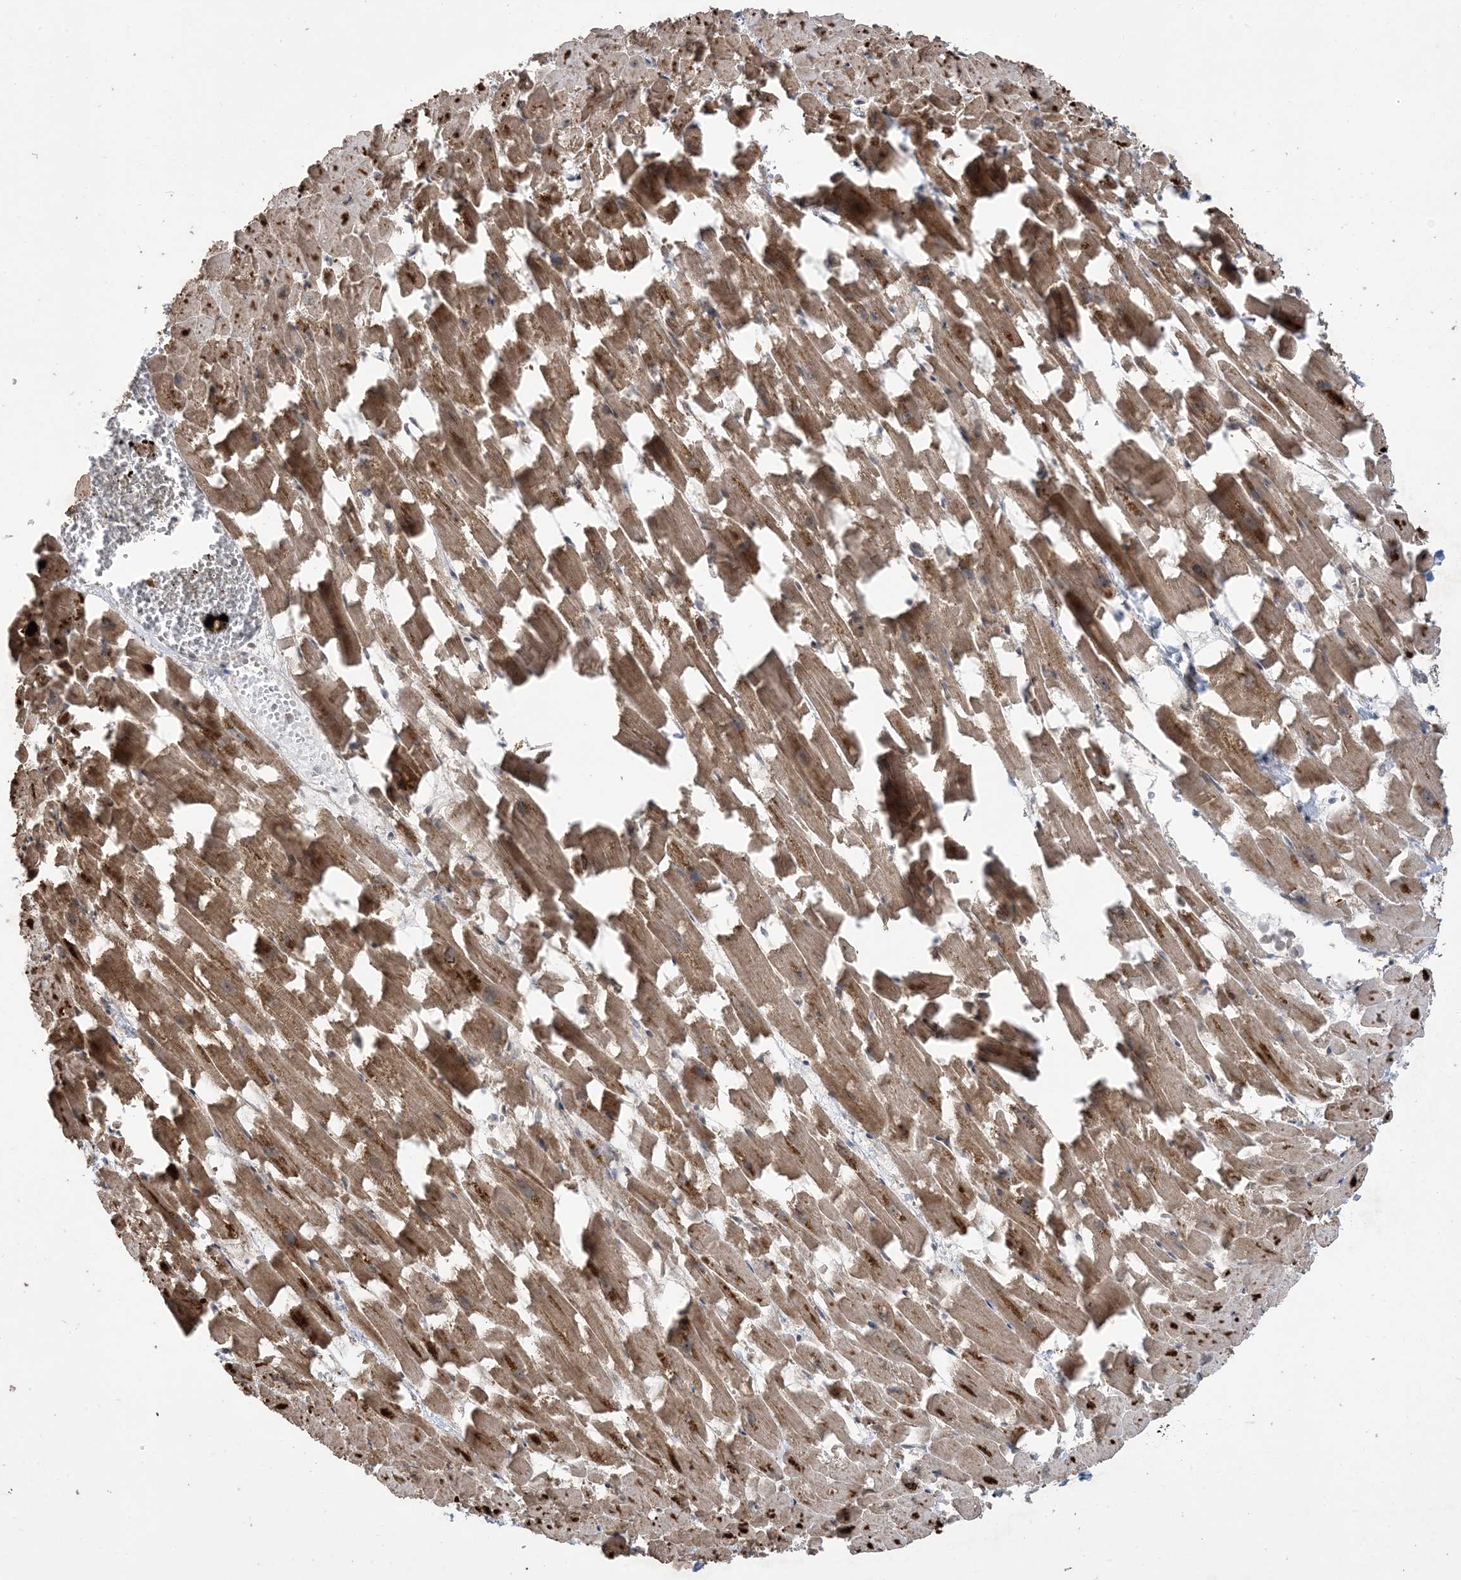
{"staining": {"intensity": "moderate", "quantity": ">75%", "location": "cytoplasmic/membranous"}, "tissue": "heart muscle", "cell_type": "Cardiomyocytes", "image_type": "normal", "snomed": [{"axis": "morphology", "description": "Normal tissue, NOS"}, {"axis": "topography", "description": "Heart"}], "caption": "Immunohistochemistry photomicrograph of unremarkable heart muscle: human heart muscle stained using immunohistochemistry (IHC) reveals medium levels of moderate protein expression localized specifically in the cytoplasmic/membranous of cardiomyocytes, appearing as a cytoplasmic/membranous brown color.", "gene": "FAM9B", "patient": {"sex": "female", "age": 64}}